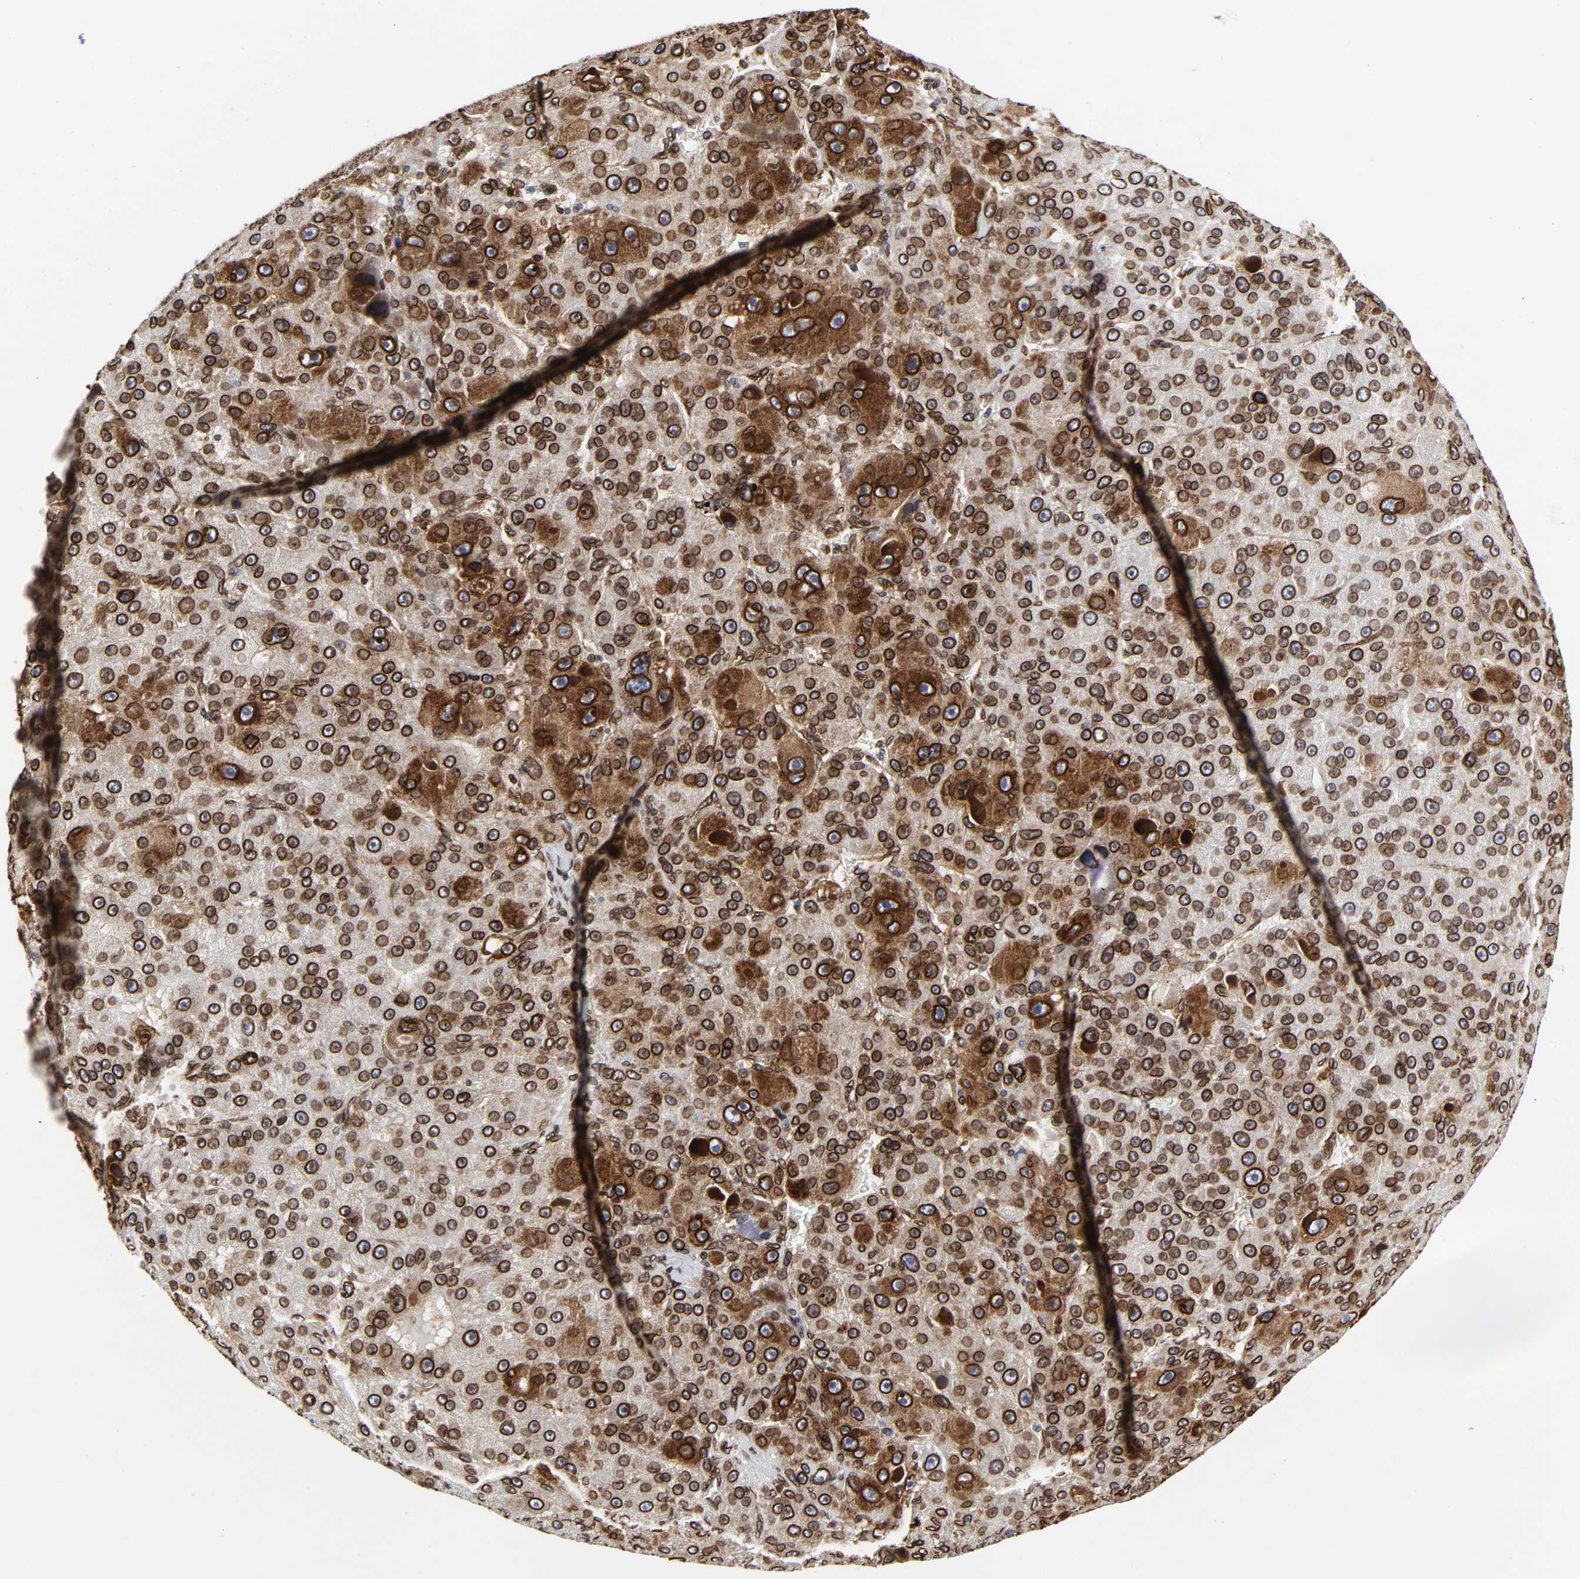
{"staining": {"intensity": "strong", "quantity": ">75%", "location": "cytoplasmic/membranous,nuclear"}, "tissue": "liver cancer", "cell_type": "Tumor cells", "image_type": "cancer", "snomed": [{"axis": "morphology", "description": "Carcinoma, Hepatocellular, NOS"}, {"axis": "topography", "description": "Liver"}], "caption": "The image displays a brown stain indicating the presence of a protein in the cytoplasmic/membranous and nuclear of tumor cells in liver cancer (hepatocellular carcinoma).", "gene": "RANGAP1", "patient": {"sex": "male", "age": 76}}